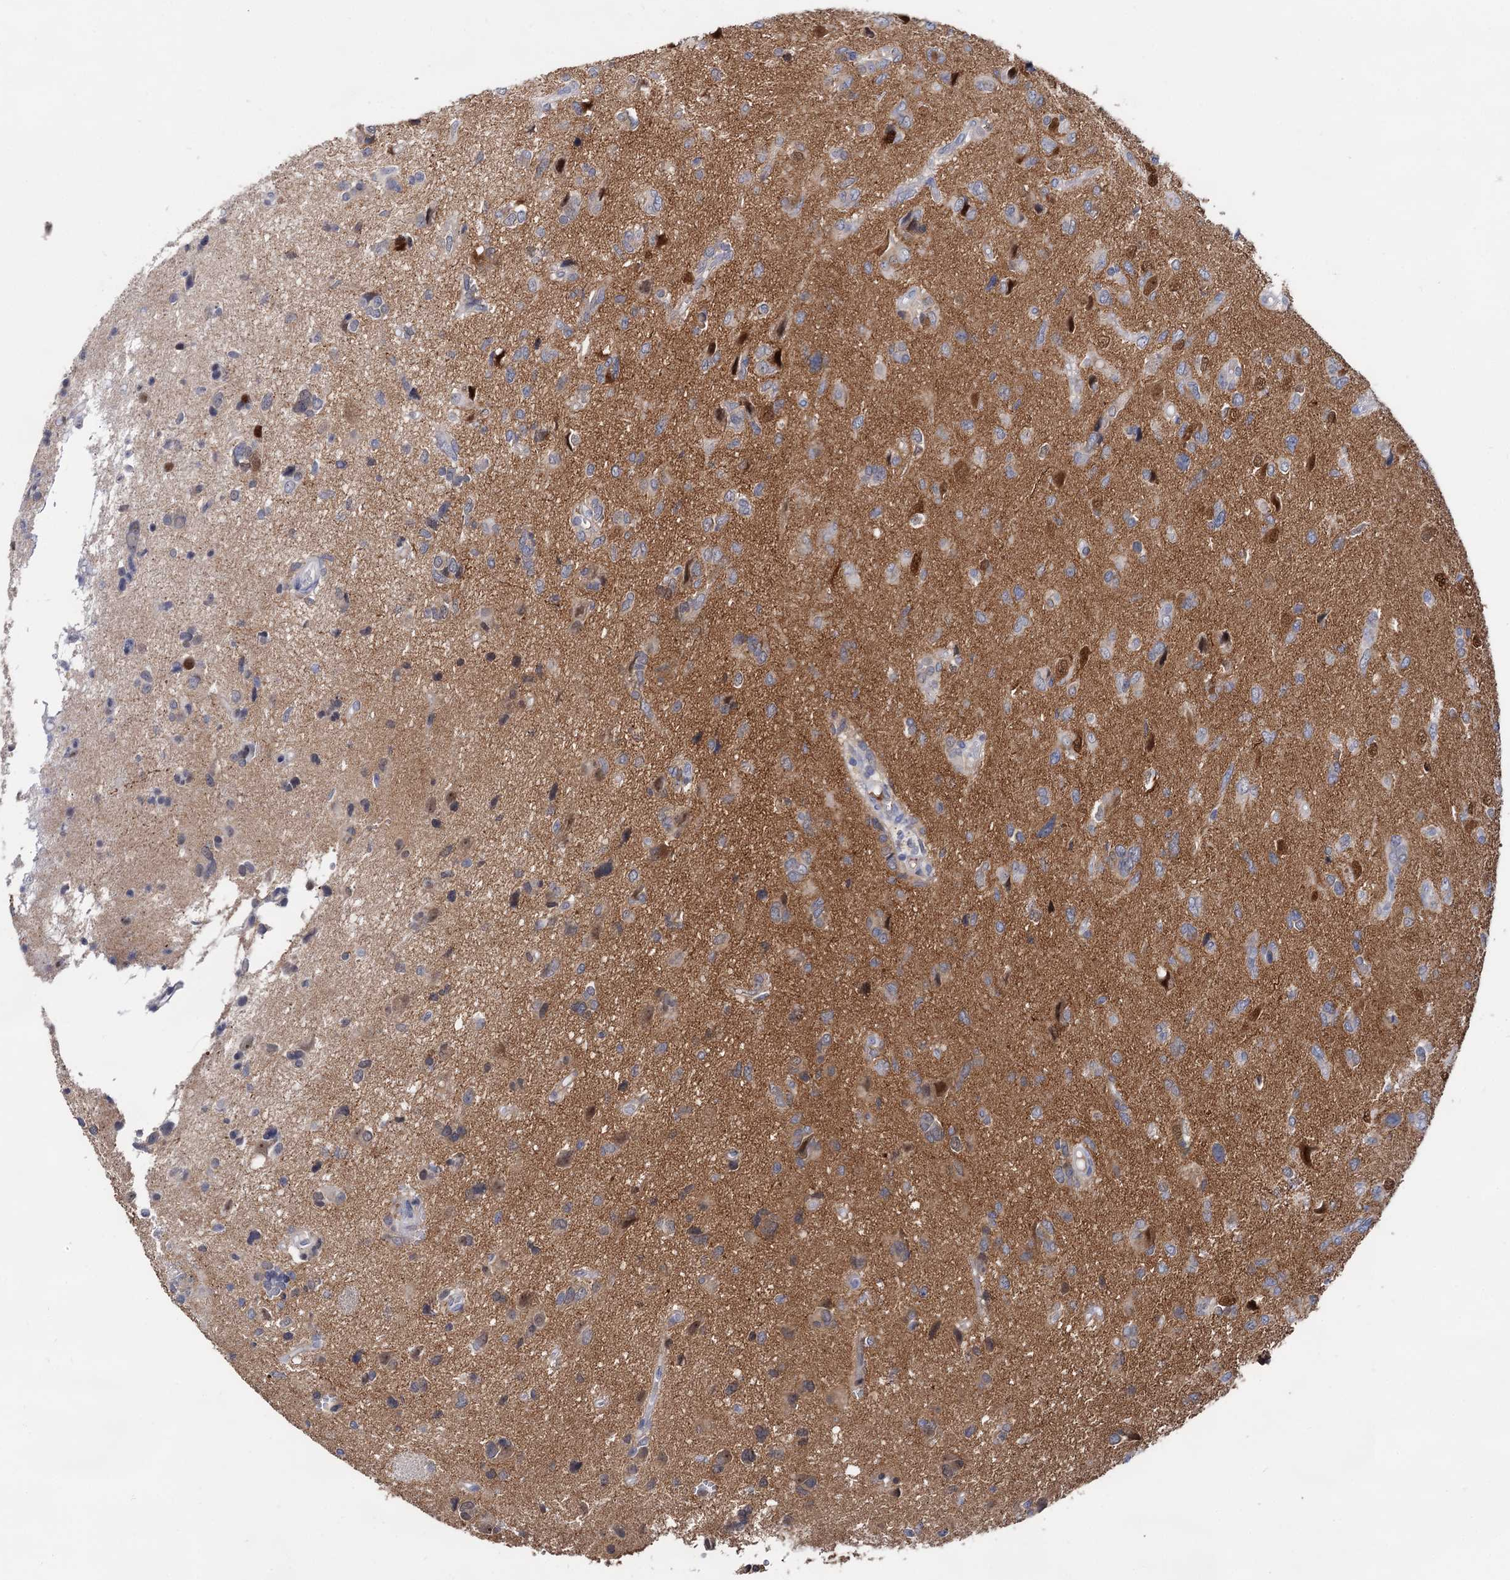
{"staining": {"intensity": "weak", "quantity": "<25%", "location": "cytoplasmic/membranous"}, "tissue": "glioma", "cell_type": "Tumor cells", "image_type": "cancer", "snomed": [{"axis": "morphology", "description": "Glioma, malignant, High grade"}, {"axis": "topography", "description": "Brain"}], "caption": "High power microscopy histopathology image of an IHC photomicrograph of malignant high-grade glioma, revealing no significant staining in tumor cells.", "gene": "CAPRIN2", "patient": {"sex": "female", "age": 59}}